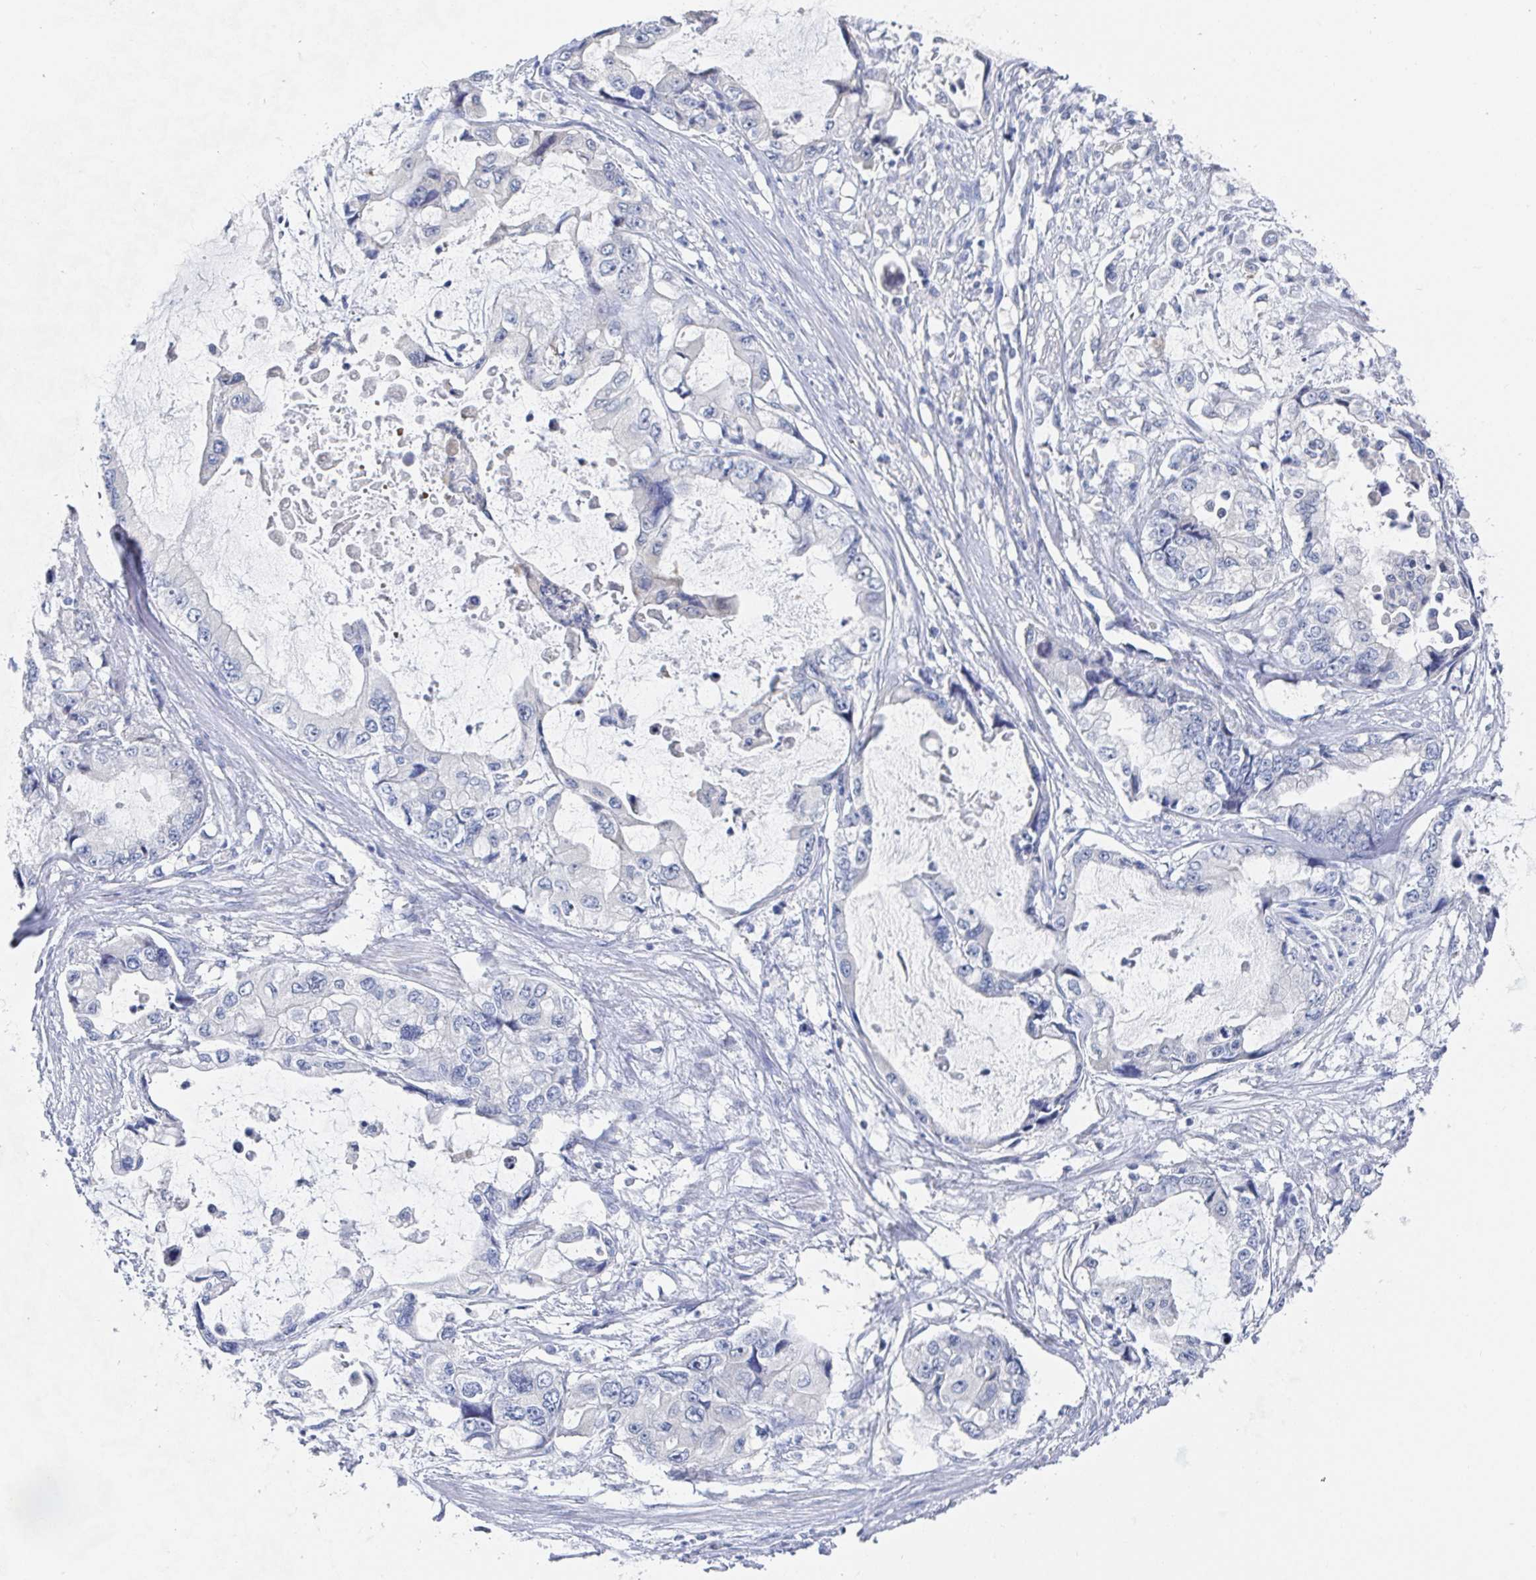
{"staining": {"intensity": "negative", "quantity": "none", "location": "none"}, "tissue": "stomach cancer", "cell_type": "Tumor cells", "image_type": "cancer", "snomed": [{"axis": "morphology", "description": "Adenocarcinoma, NOS"}, {"axis": "topography", "description": "Pancreas"}, {"axis": "topography", "description": "Stomach, upper"}, {"axis": "topography", "description": "Stomach"}], "caption": "IHC of human stomach cancer demonstrates no staining in tumor cells.", "gene": "ZNF430", "patient": {"sex": "male", "age": 77}}